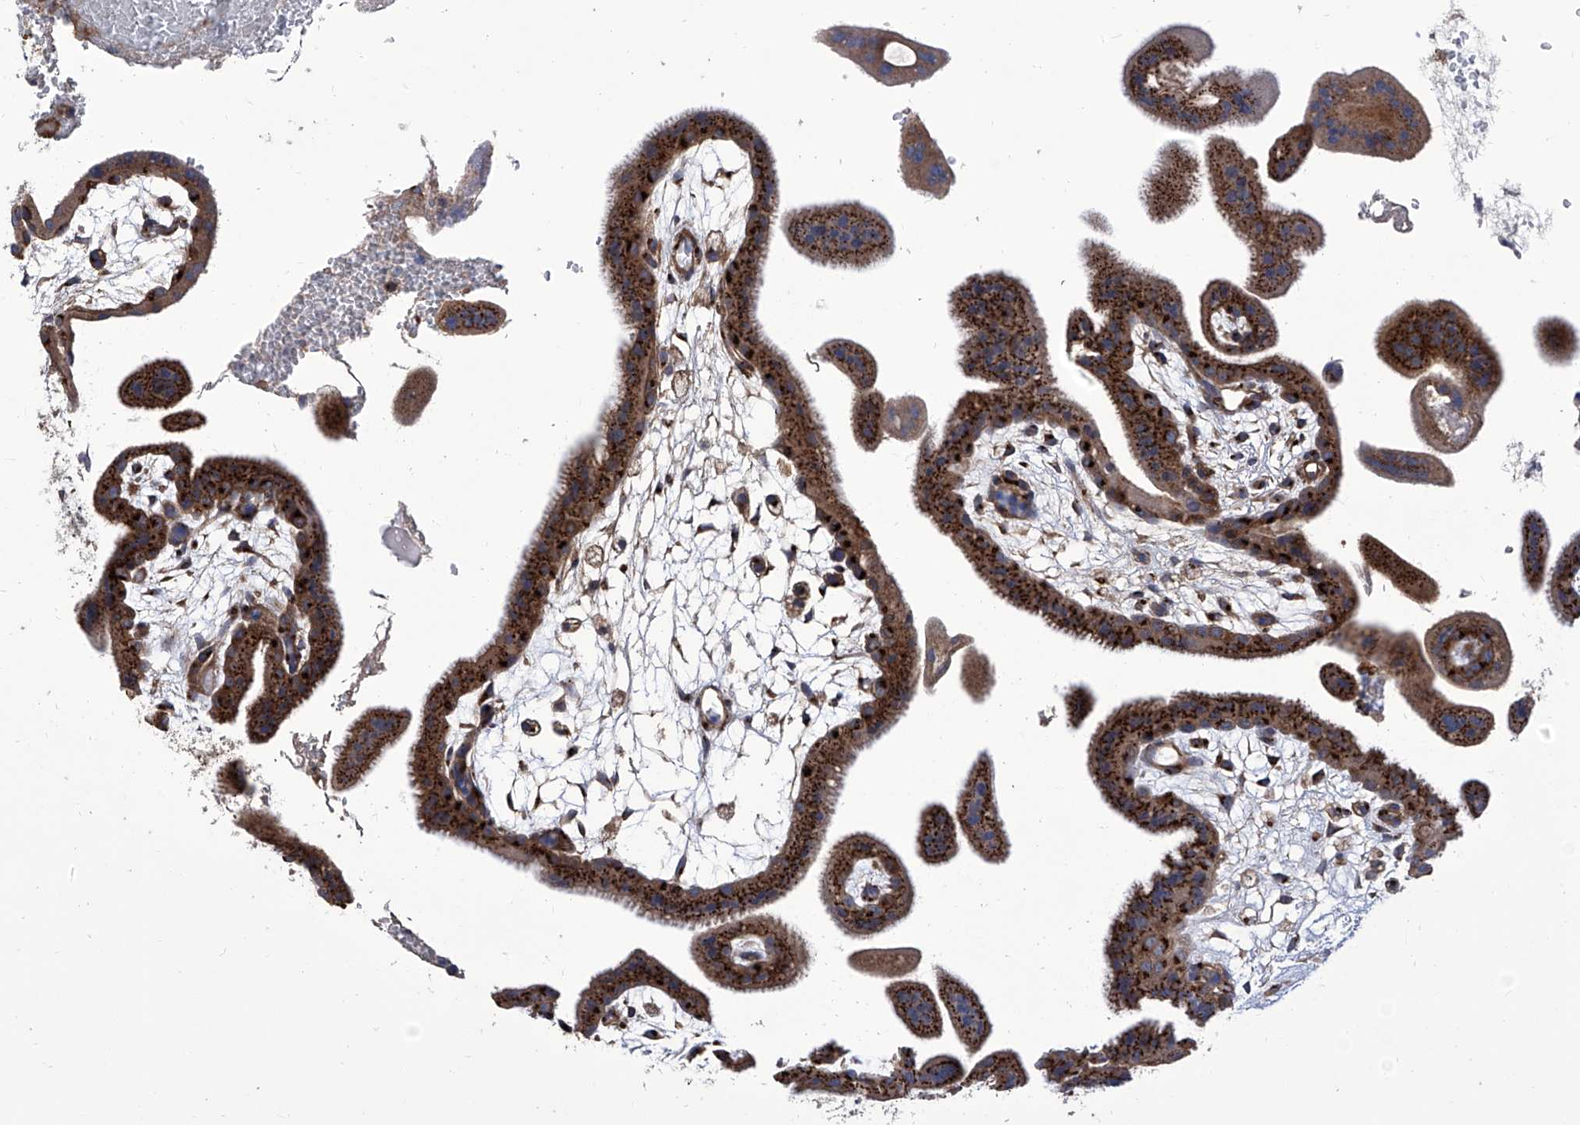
{"staining": {"intensity": "strong", "quantity": ">75%", "location": "cytoplasmic/membranous"}, "tissue": "placenta", "cell_type": "Decidual cells", "image_type": "normal", "snomed": [{"axis": "morphology", "description": "Normal tissue, NOS"}, {"axis": "topography", "description": "Placenta"}], "caption": "Protein analysis of benign placenta shows strong cytoplasmic/membranous staining in about >75% of decidual cells.", "gene": "TJAP1", "patient": {"sex": "female", "age": 35}}